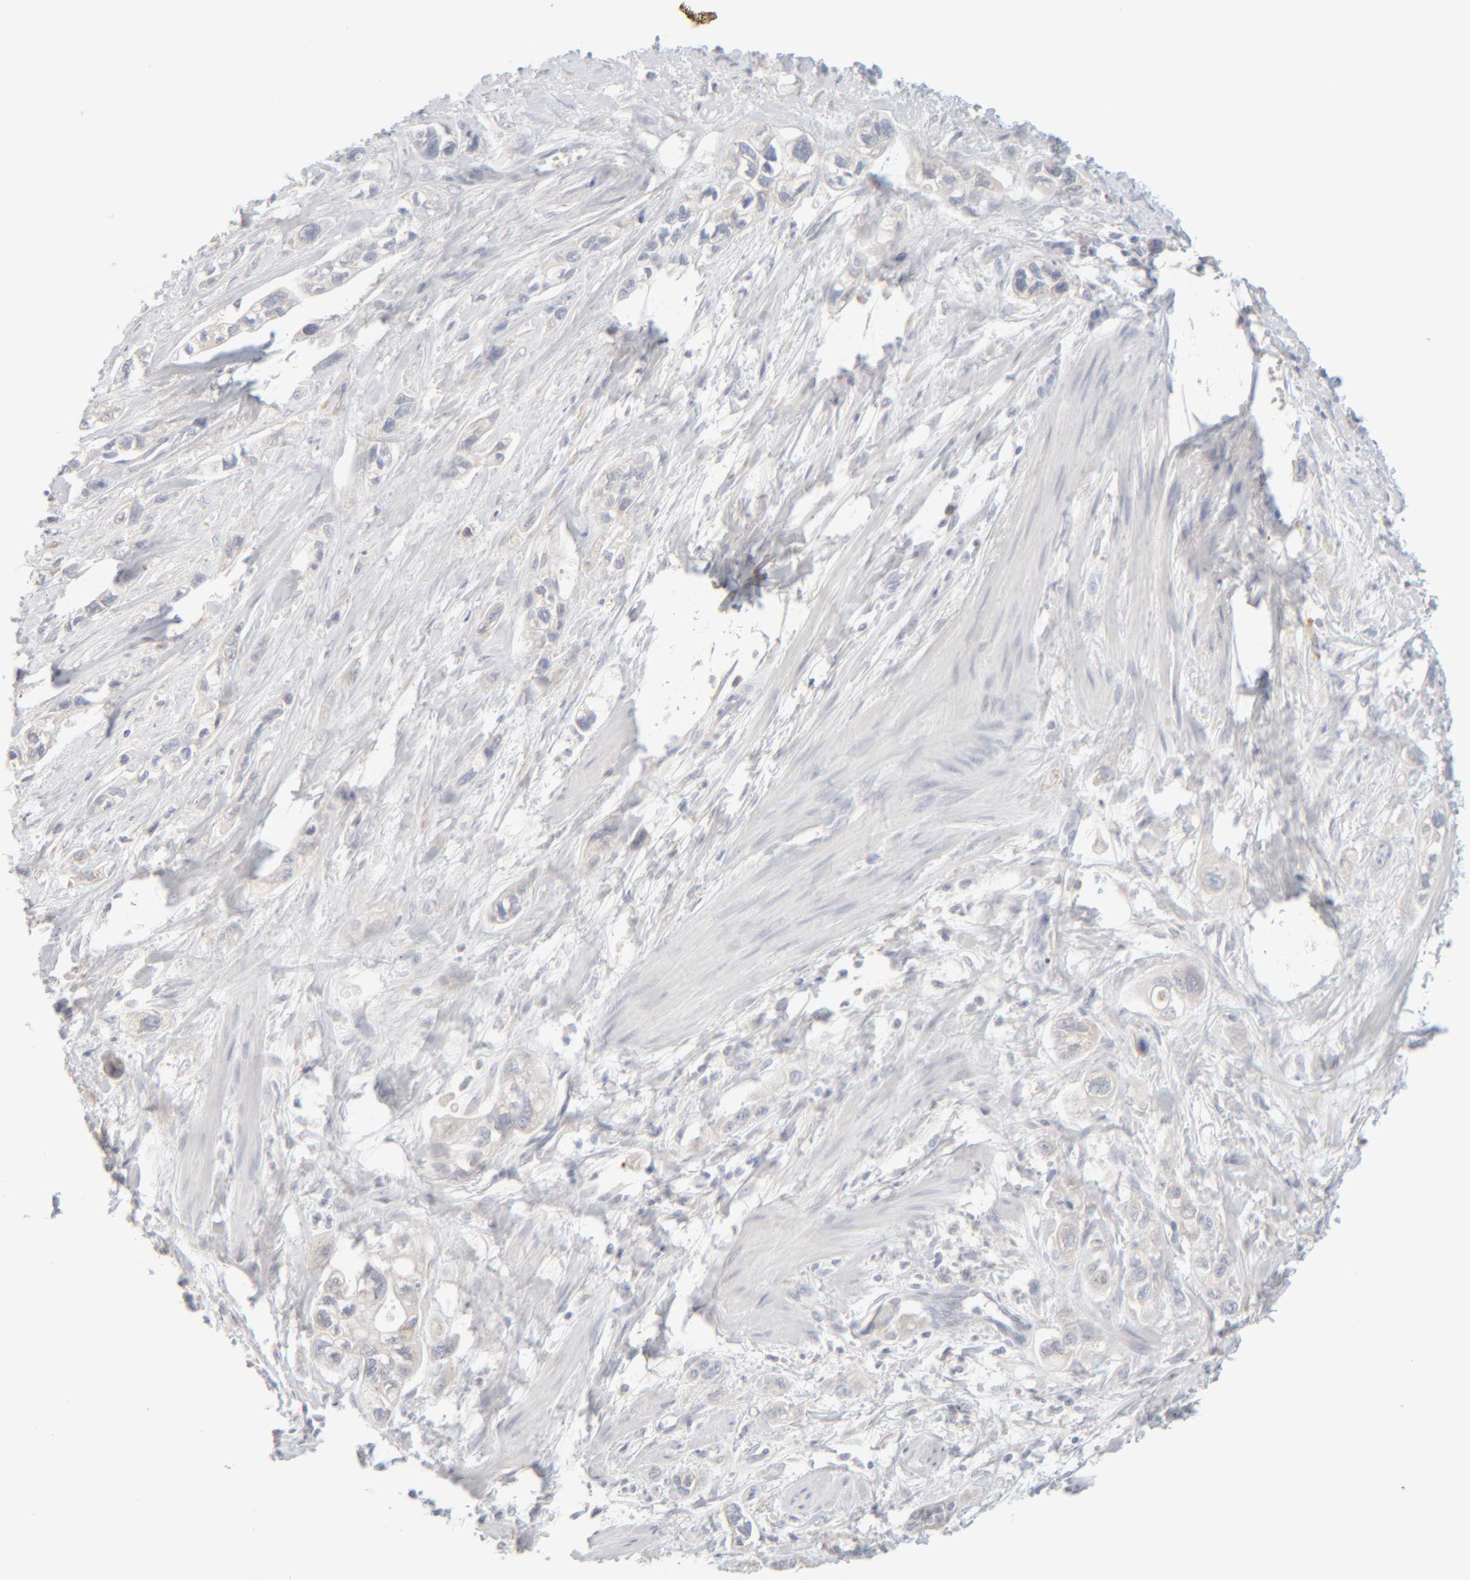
{"staining": {"intensity": "negative", "quantity": "none", "location": "none"}, "tissue": "pancreatic cancer", "cell_type": "Tumor cells", "image_type": "cancer", "snomed": [{"axis": "morphology", "description": "Adenocarcinoma, NOS"}, {"axis": "topography", "description": "Pancreas"}], "caption": "DAB (3,3'-diaminobenzidine) immunohistochemical staining of pancreatic cancer (adenocarcinoma) shows no significant positivity in tumor cells.", "gene": "RIDA", "patient": {"sex": "male", "age": 74}}